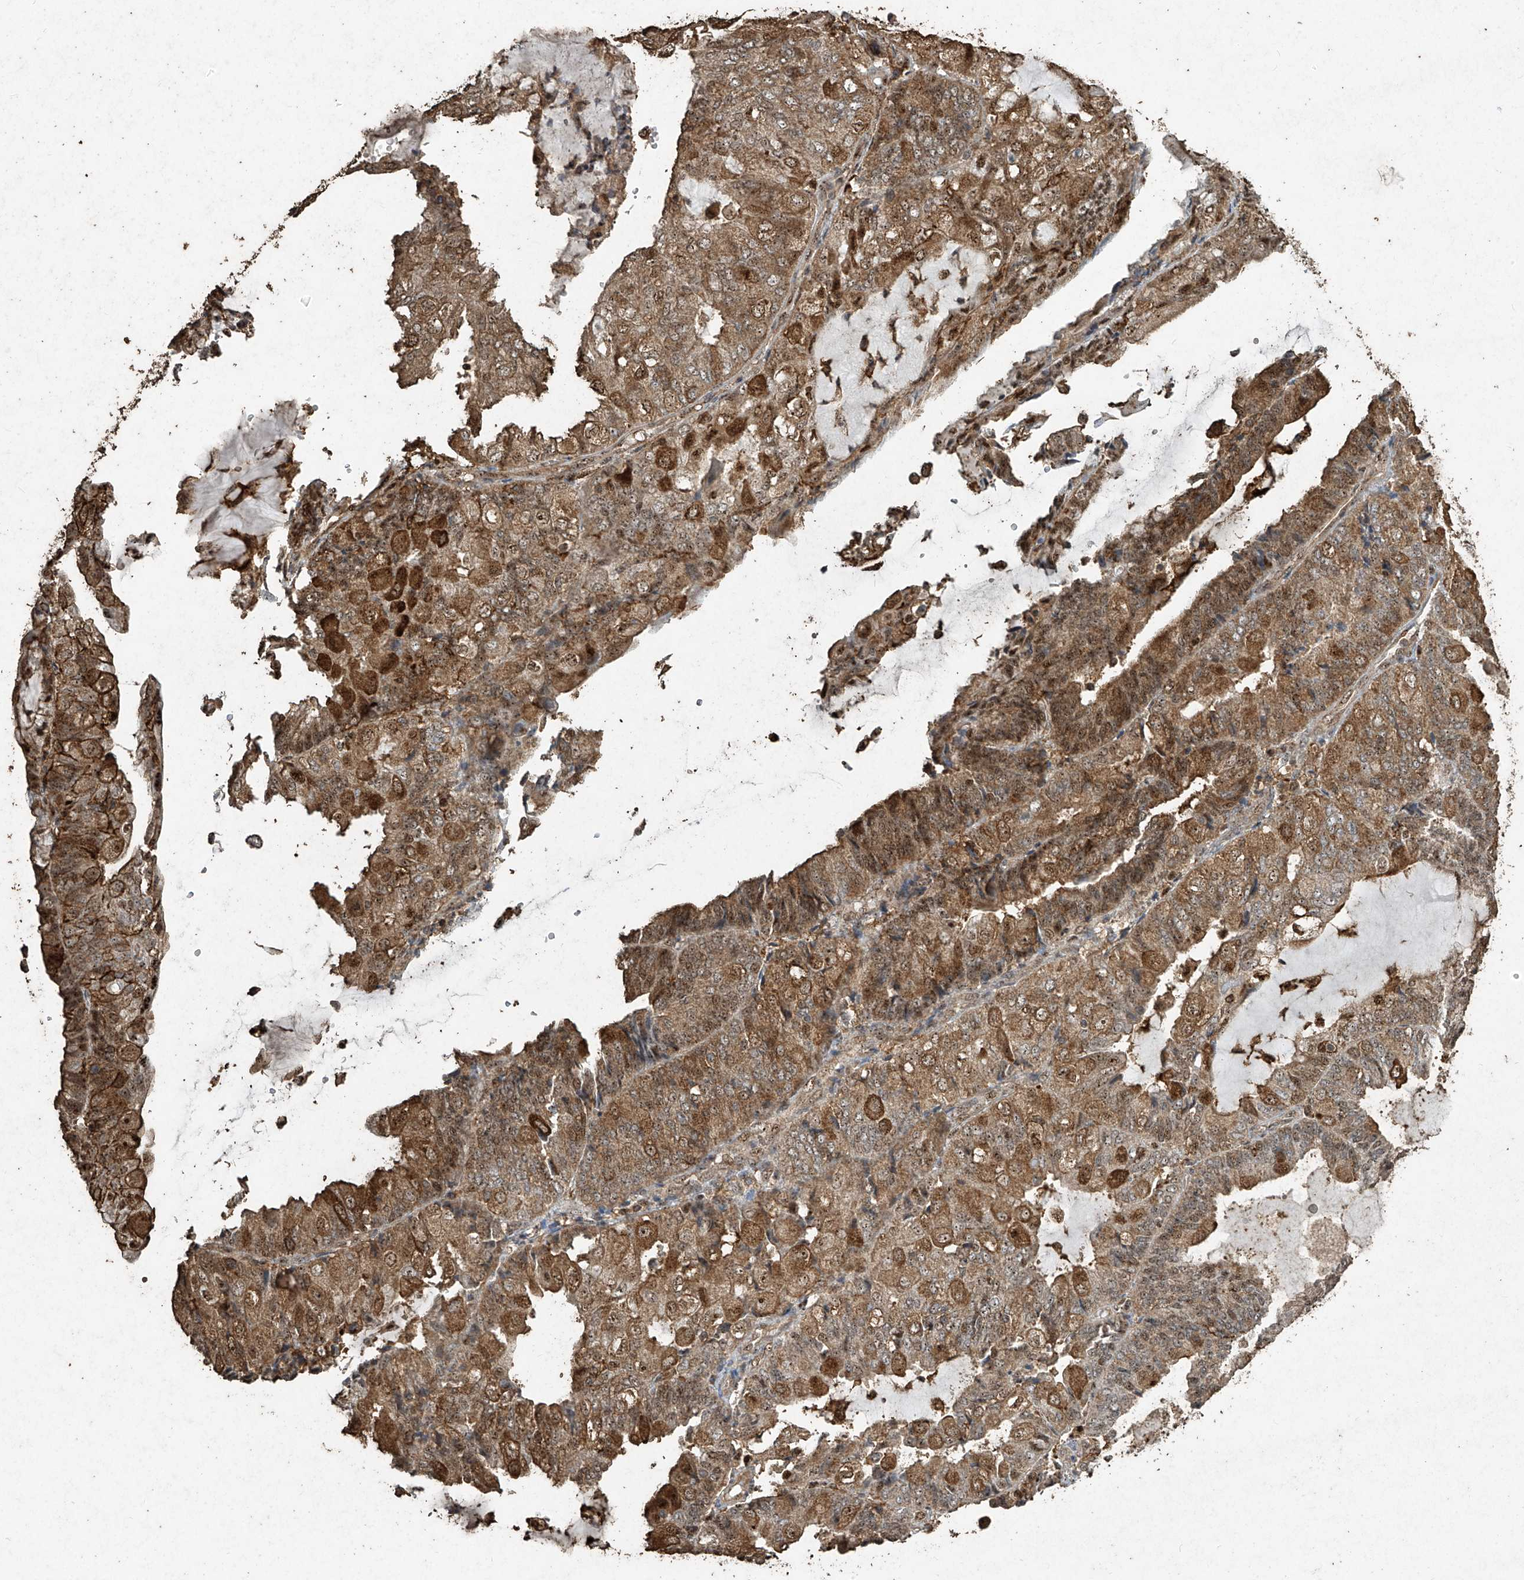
{"staining": {"intensity": "moderate", "quantity": ">75%", "location": "cytoplasmic/membranous,nuclear"}, "tissue": "endometrial cancer", "cell_type": "Tumor cells", "image_type": "cancer", "snomed": [{"axis": "morphology", "description": "Adenocarcinoma, NOS"}, {"axis": "topography", "description": "Endometrium"}], "caption": "Endometrial cancer was stained to show a protein in brown. There is medium levels of moderate cytoplasmic/membranous and nuclear positivity in about >75% of tumor cells.", "gene": "ERBB3", "patient": {"sex": "female", "age": 81}}